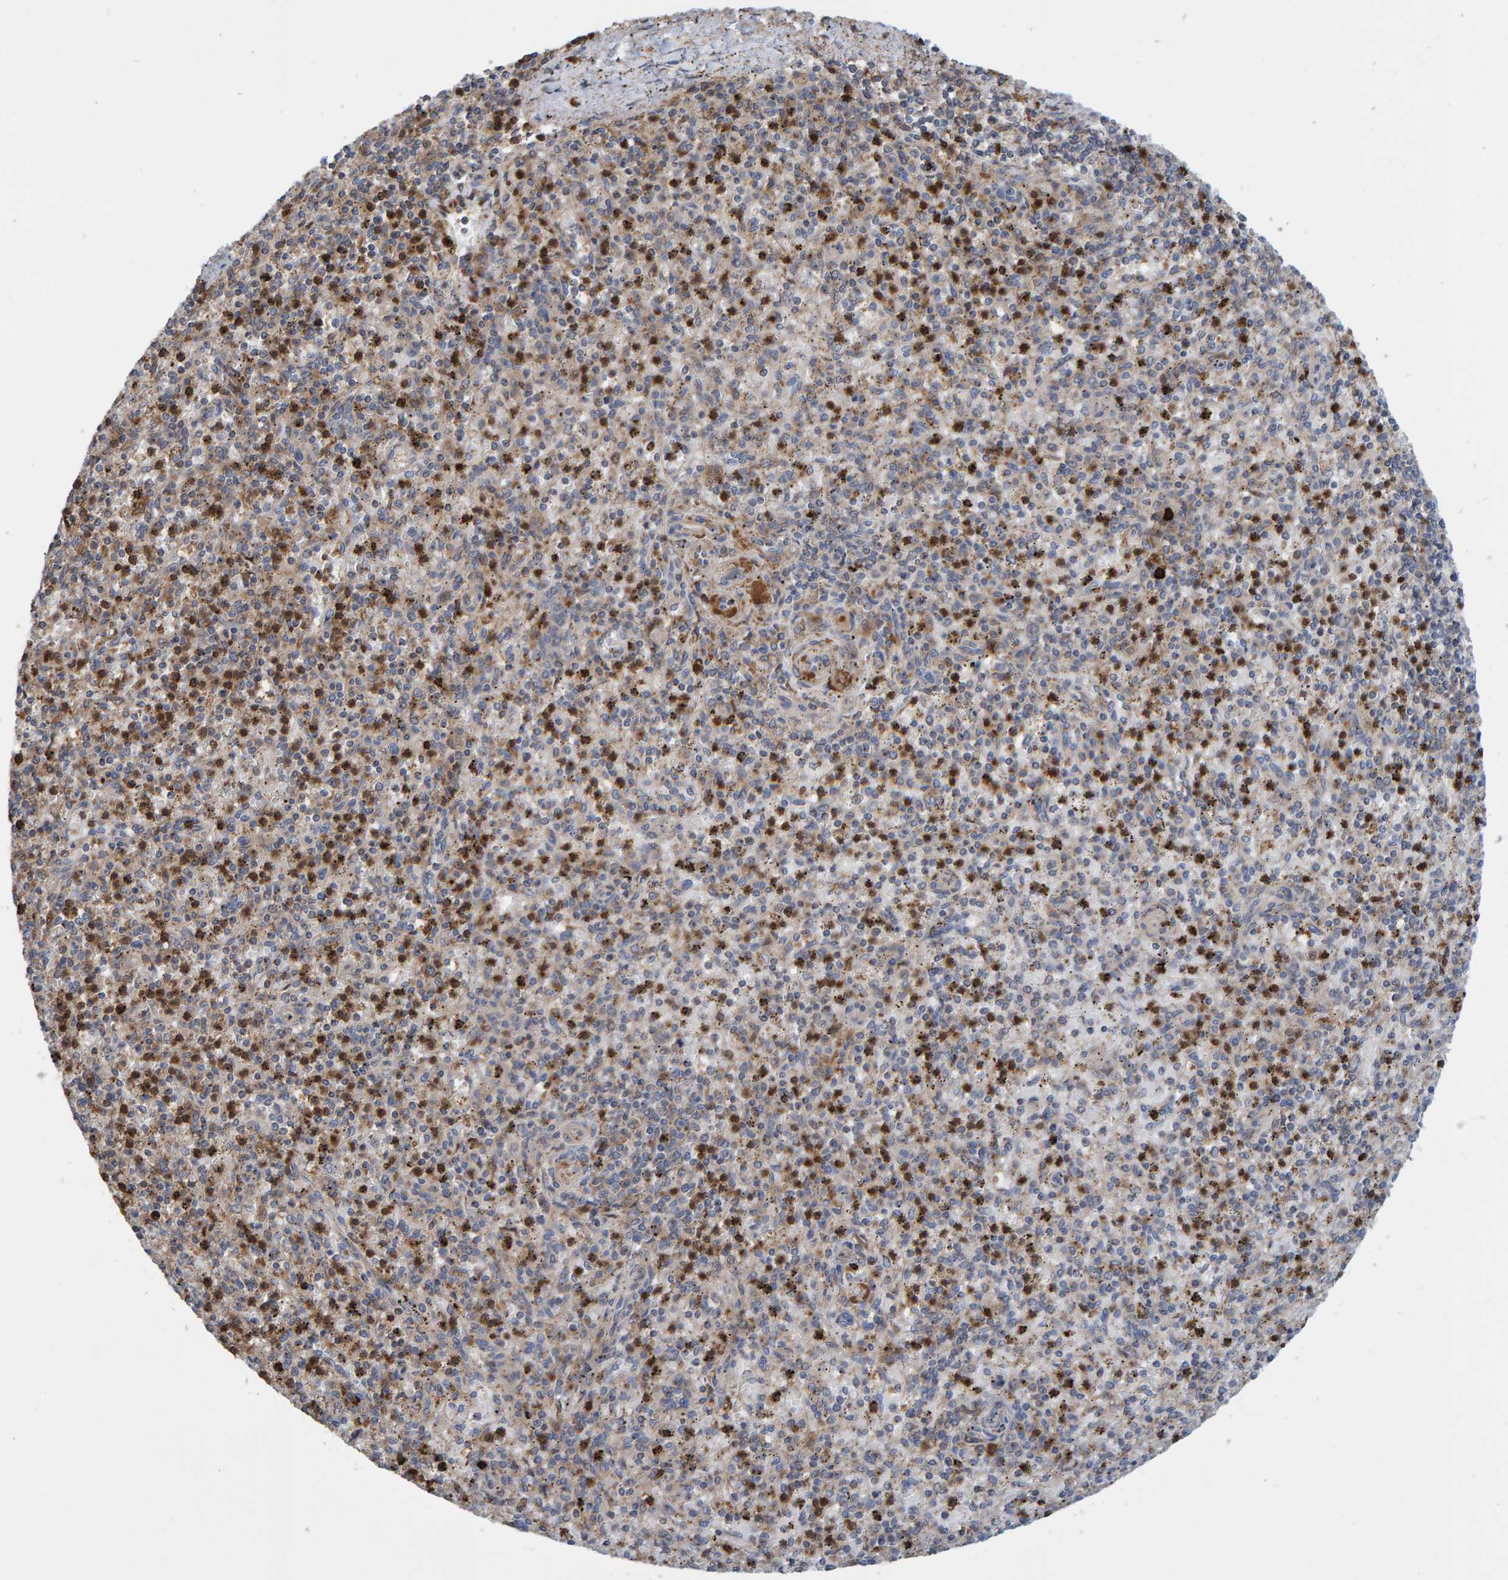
{"staining": {"intensity": "moderate", "quantity": "25%-75%", "location": "cytoplasmic/membranous"}, "tissue": "spleen", "cell_type": "Cells in red pulp", "image_type": "normal", "snomed": [{"axis": "morphology", "description": "Normal tissue, NOS"}, {"axis": "topography", "description": "Spleen"}], "caption": "High-power microscopy captured an immunohistochemistry micrograph of normal spleen, revealing moderate cytoplasmic/membranous expression in approximately 25%-75% of cells in red pulp.", "gene": "KIAA0753", "patient": {"sex": "male", "age": 72}}